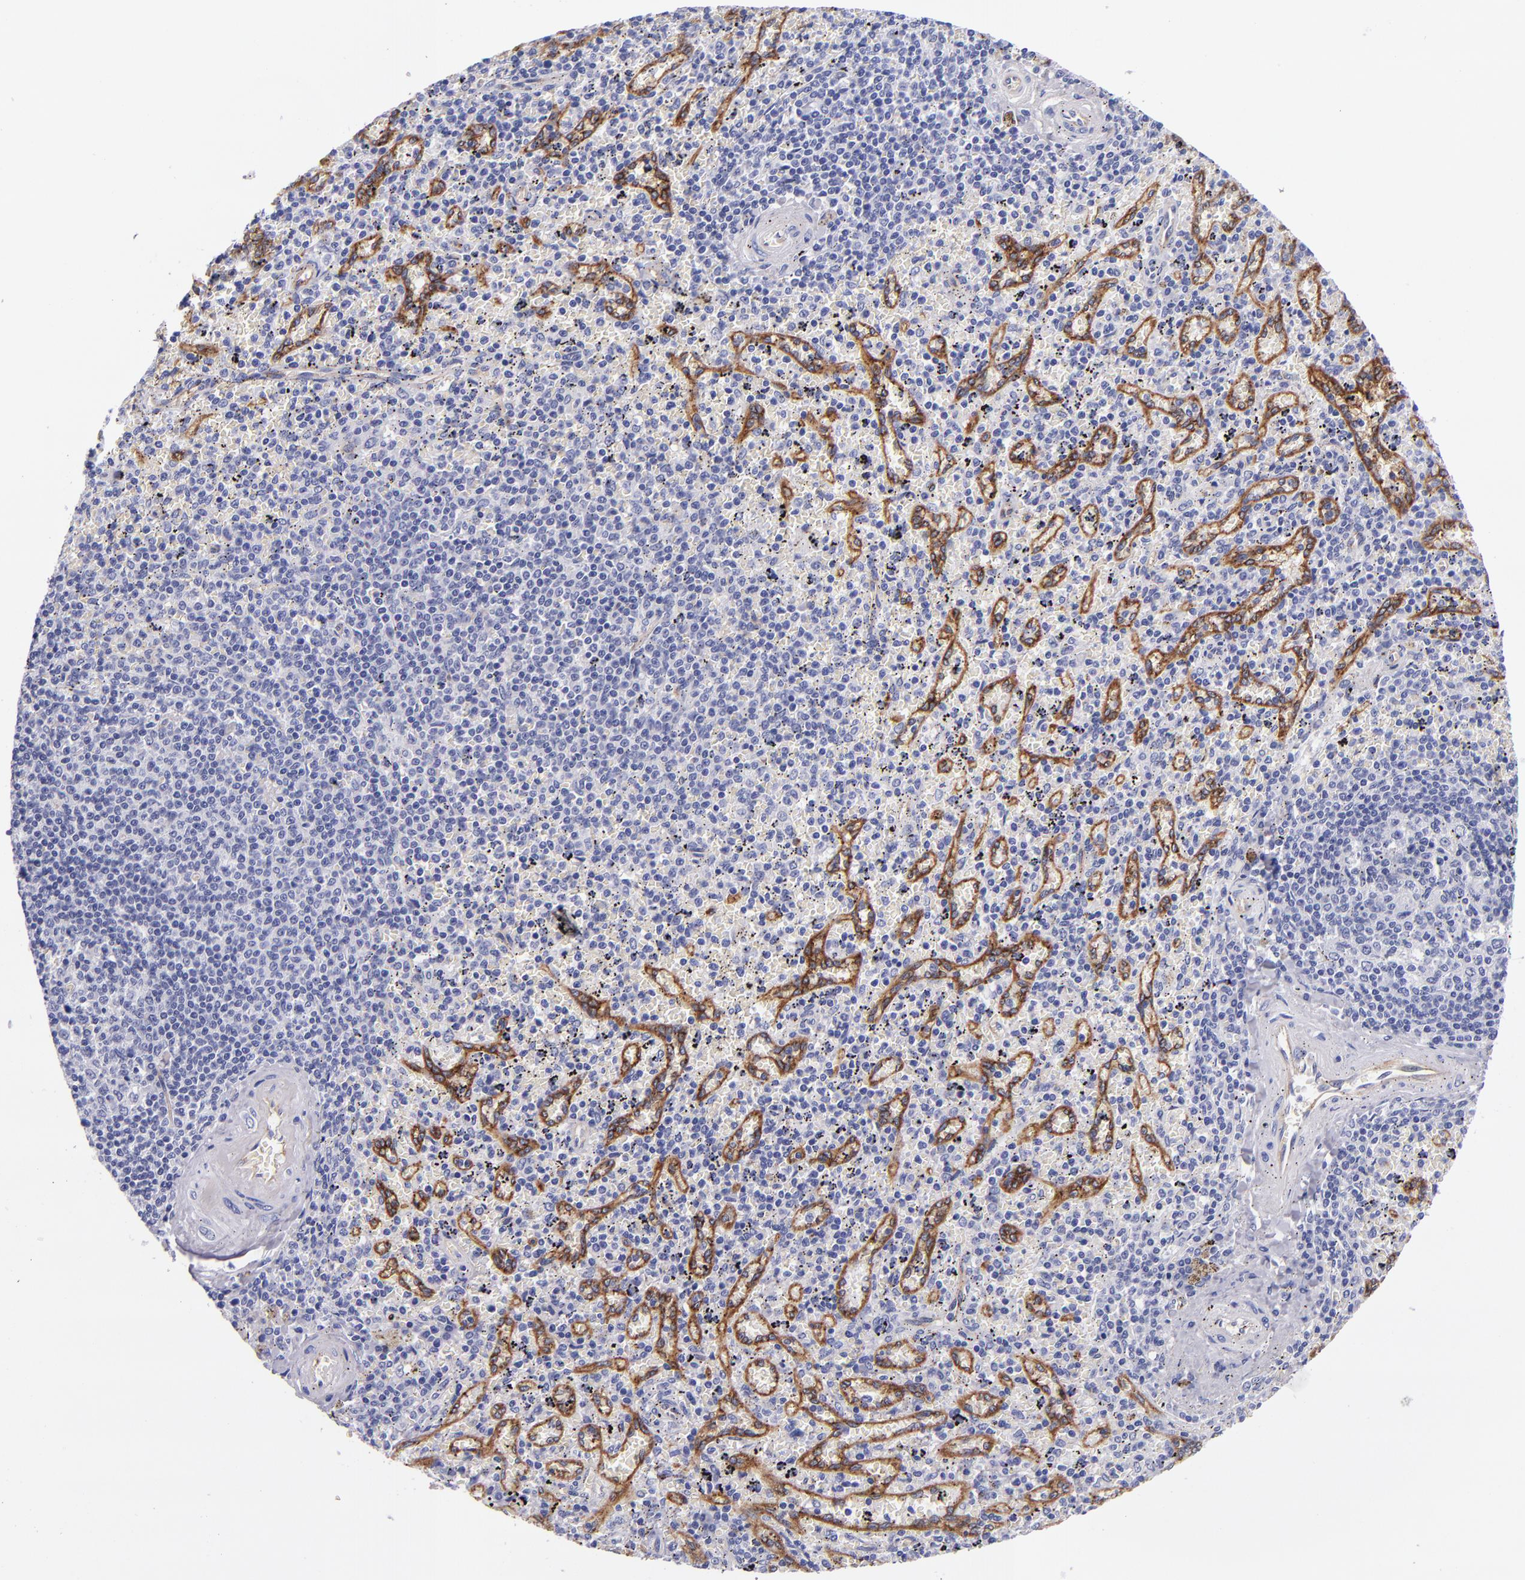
{"staining": {"intensity": "negative", "quantity": "none", "location": "none"}, "tissue": "spleen", "cell_type": "Cells in red pulp", "image_type": "normal", "snomed": [{"axis": "morphology", "description": "Normal tissue, NOS"}, {"axis": "topography", "description": "Spleen"}], "caption": "The photomicrograph exhibits no significant staining in cells in red pulp of spleen.", "gene": "NOS3", "patient": {"sex": "female", "age": 43}}